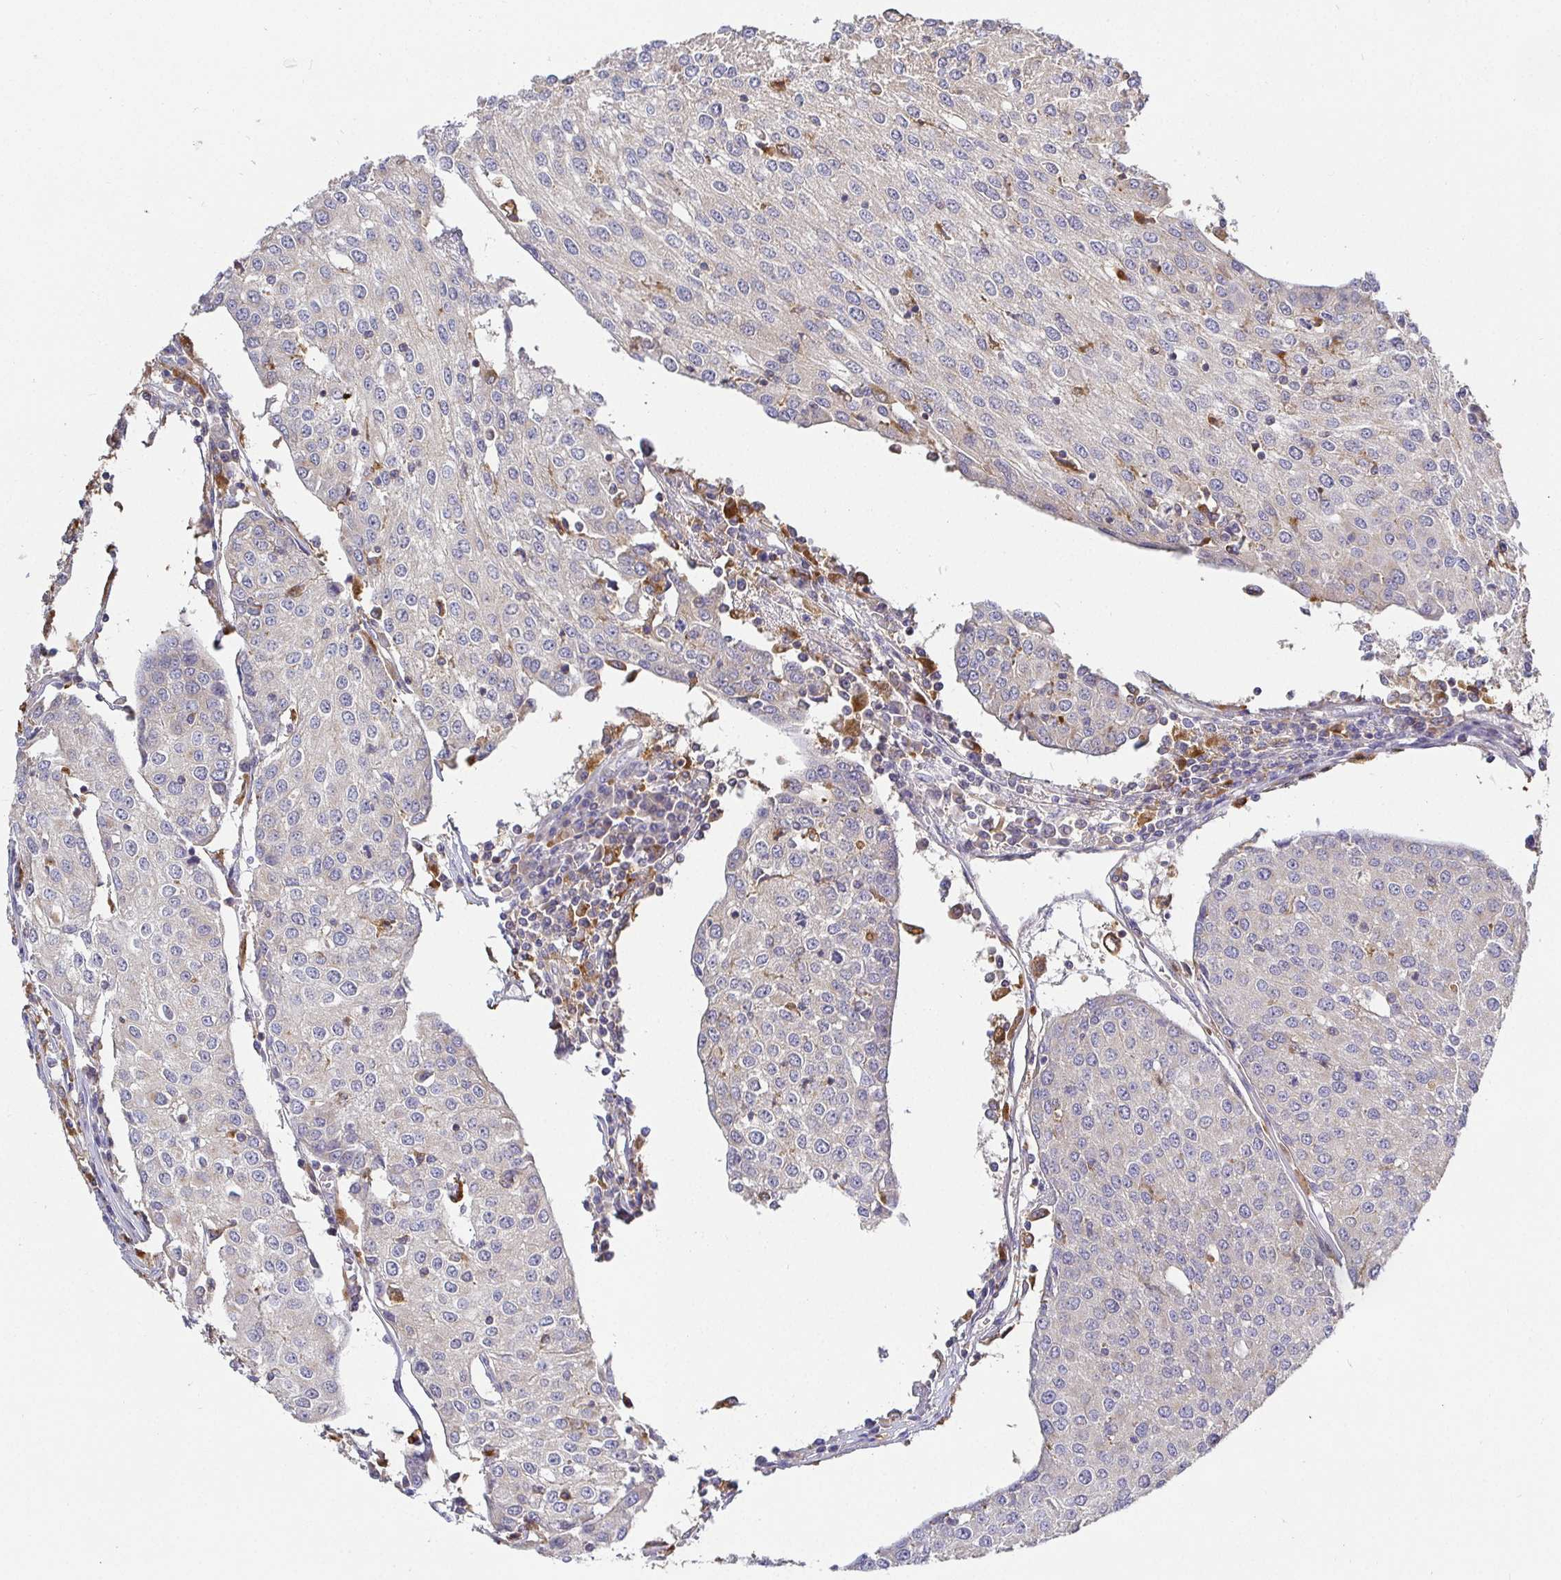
{"staining": {"intensity": "negative", "quantity": "none", "location": "none"}, "tissue": "urothelial cancer", "cell_type": "Tumor cells", "image_type": "cancer", "snomed": [{"axis": "morphology", "description": "Urothelial carcinoma, High grade"}, {"axis": "topography", "description": "Urinary bladder"}], "caption": "A photomicrograph of urothelial cancer stained for a protein shows no brown staining in tumor cells.", "gene": "ATP6V1F", "patient": {"sex": "female", "age": 85}}